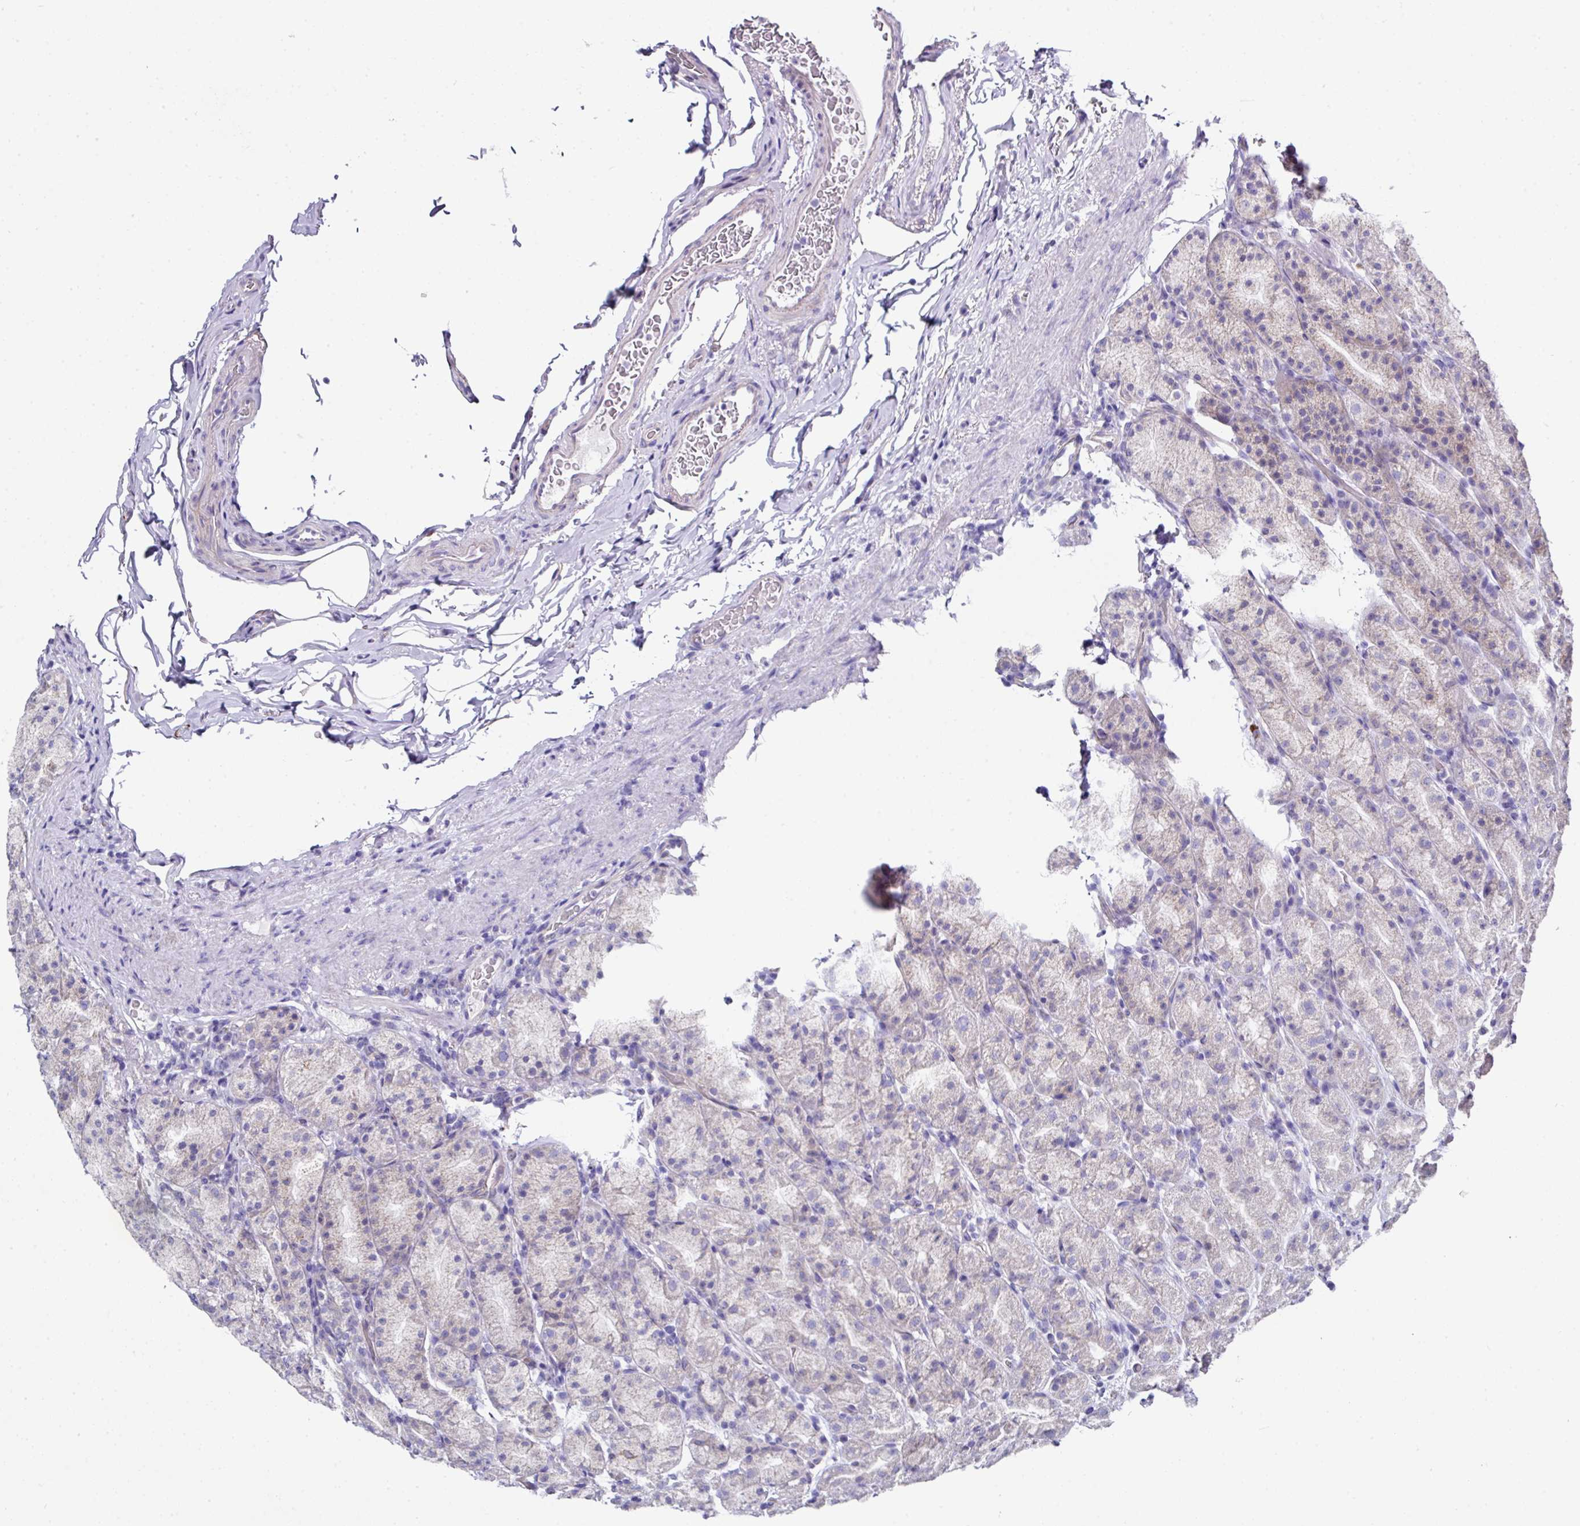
{"staining": {"intensity": "weak", "quantity": "25%-75%", "location": "cytoplasmic/membranous"}, "tissue": "stomach", "cell_type": "Glandular cells", "image_type": "normal", "snomed": [{"axis": "morphology", "description": "Normal tissue, NOS"}, {"axis": "topography", "description": "Stomach, upper"}, {"axis": "topography", "description": "Stomach"}], "caption": "Stomach stained with immunohistochemistry reveals weak cytoplasmic/membranous positivity in about 25%-75% of glandular cells. Immunohistochemistry (ihc) stains the protein in brown and the nuclei are stained blue.", "gene": "CLDN1", "patient": {"sex": "male", "age": 68}}